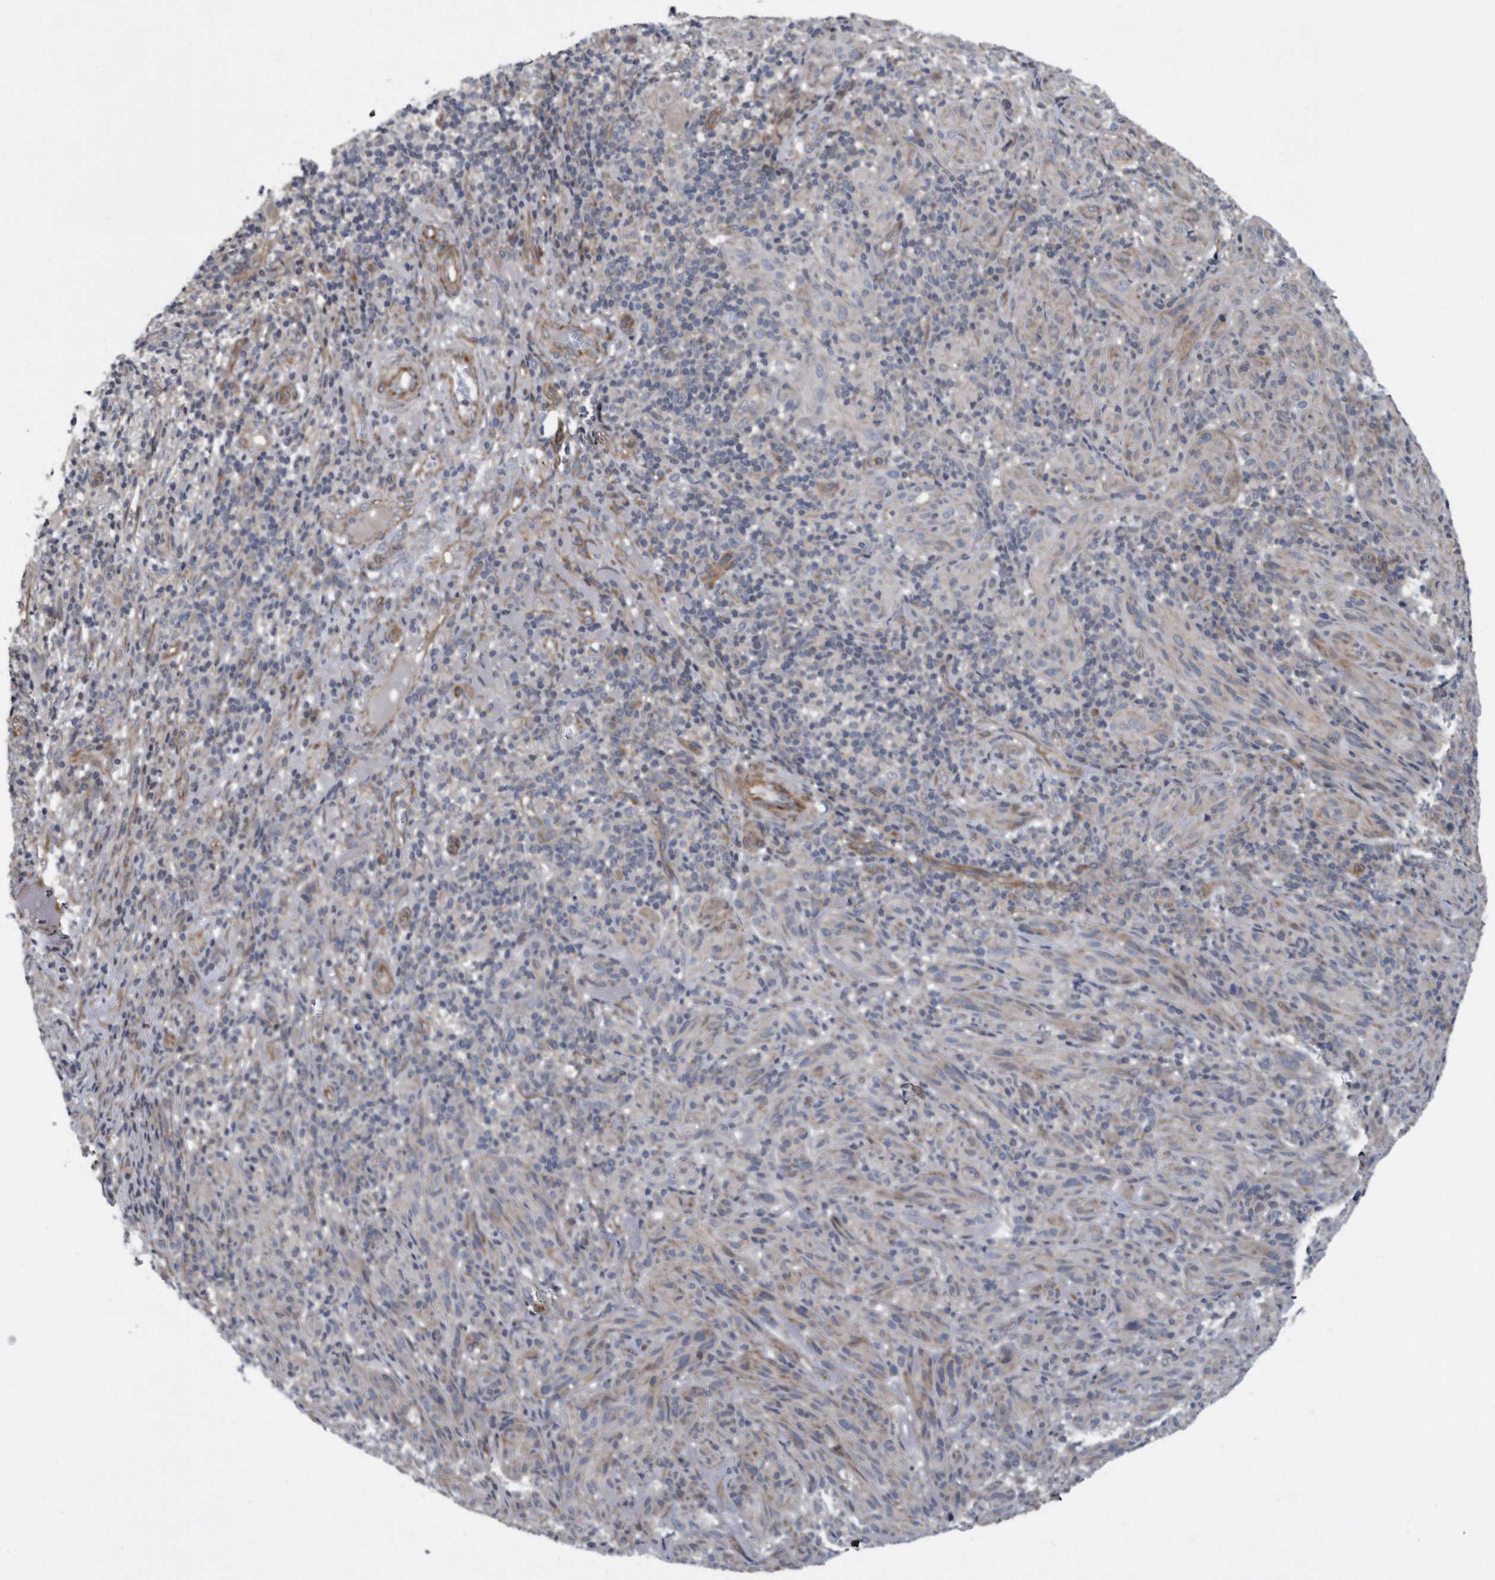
{"staining": {"intensity": "weak", "quantity": "25%-75%", "location": "cytoplasmic/membranous"}, "tissue": "melanoma", "cell_type": "Tumor cells", "image_type": "cancer", "snomed": [{"axis": "morphology", "description": "Malignant melanoma, NOS"}, {"axis": "topography", "description": "Skin of head"}], "caption": "Weak cytoplasmic/membranous positivity for a protein is present in approximately 25%-75% of tumor cells of melanoma using immunohistochemistry.", "gene": "ARMCX1", "patient": {"sex": "male", "age": 96}}